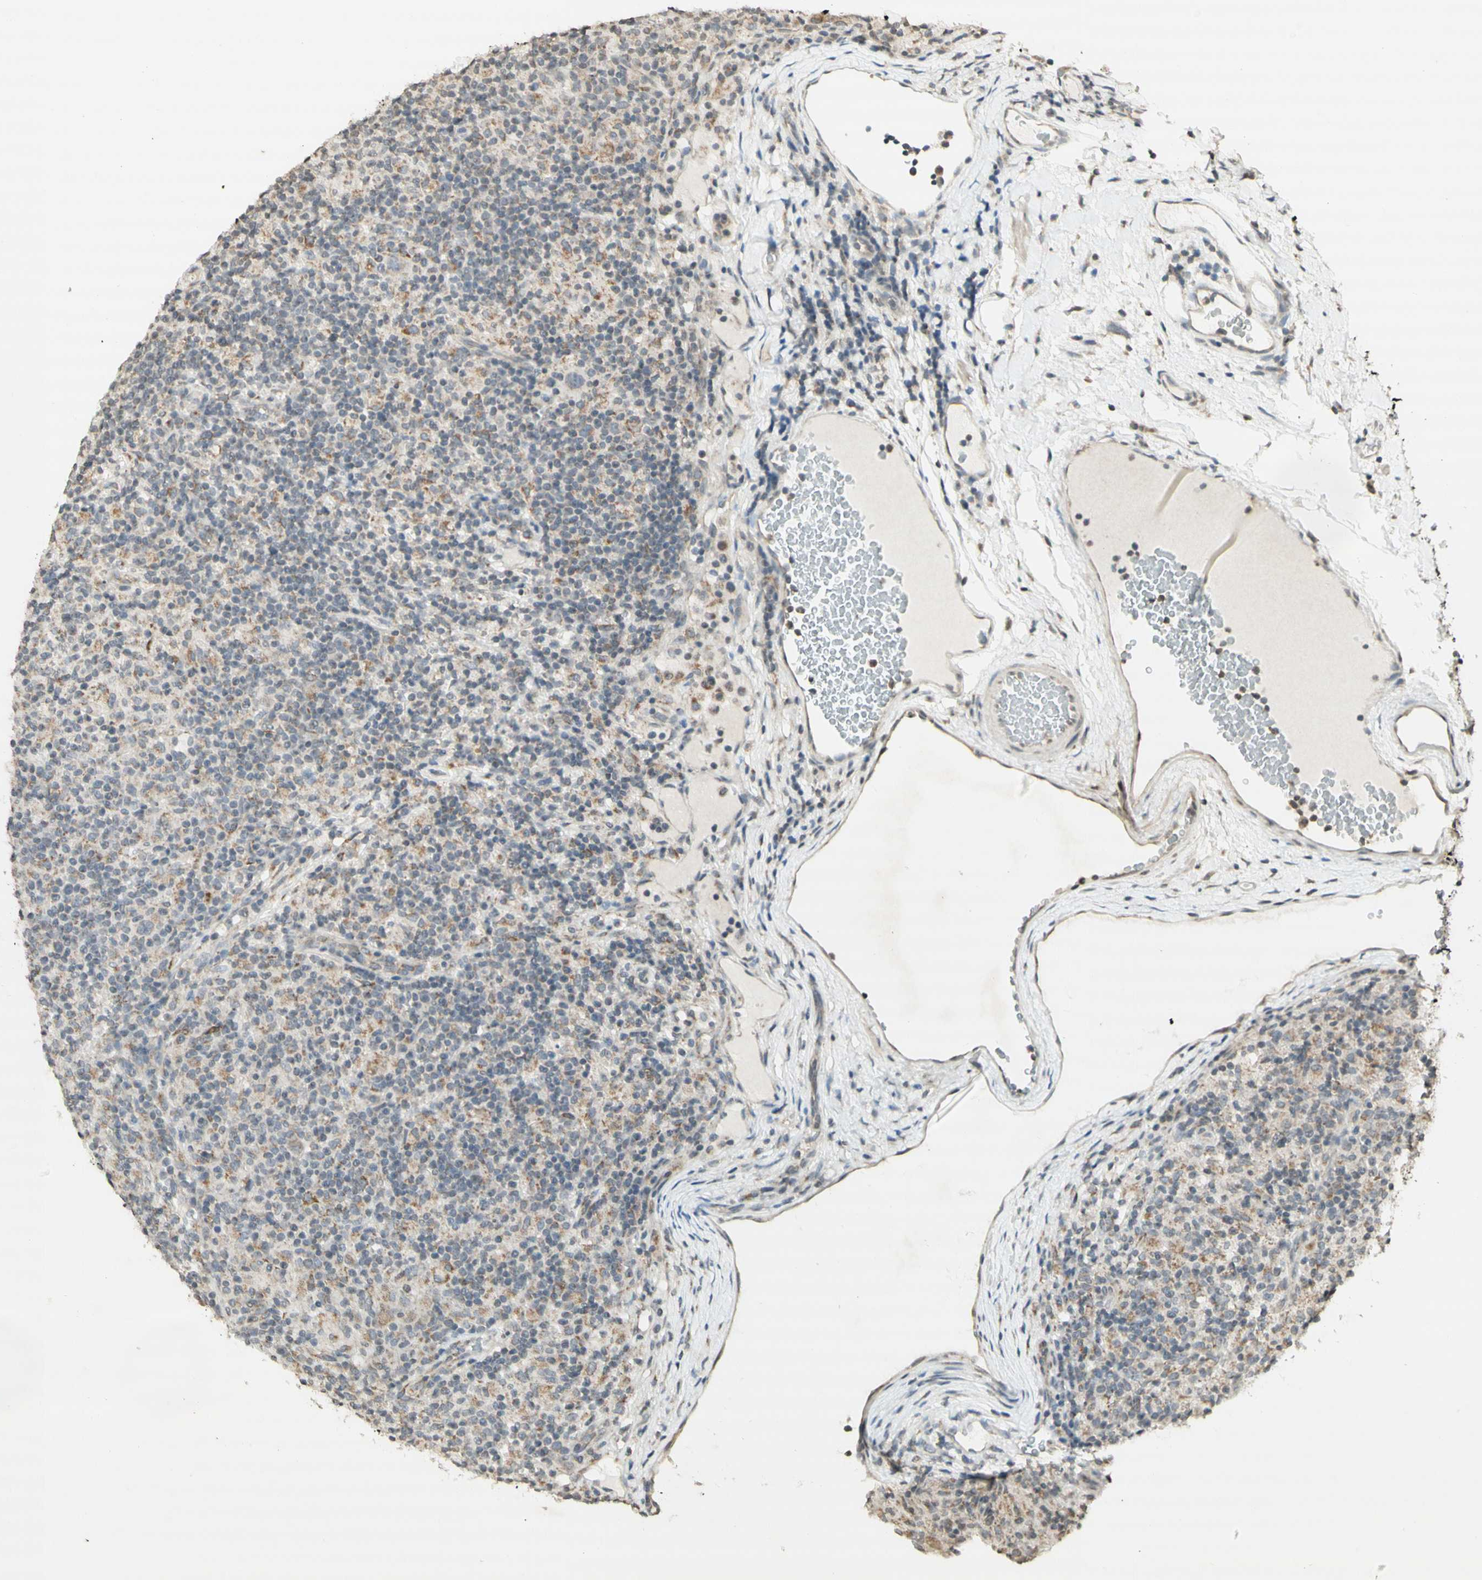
{"staining": {"intensity": "moderate", "quantity": "<25%", "location": "cytoplasmic/membranous"}, "tissue": "lymphoma", "cell_type": "Tumor cells", "image_type": "cancer", "snomed": [{"axis": "morphology", "description": "Hodgkin's disease, NOS"}, {"axis": "topography", "description": "Lymph node"}], "caption": "Hodgkin's disease tissue reveals moderate cytoplasmic/membranous positivity in approximately <25% of tumor cells The protein is shown in brown color, while the nuclei are stained blue.", "gene": "CCNI", "patient": {"sex": "male", "age": 70}}